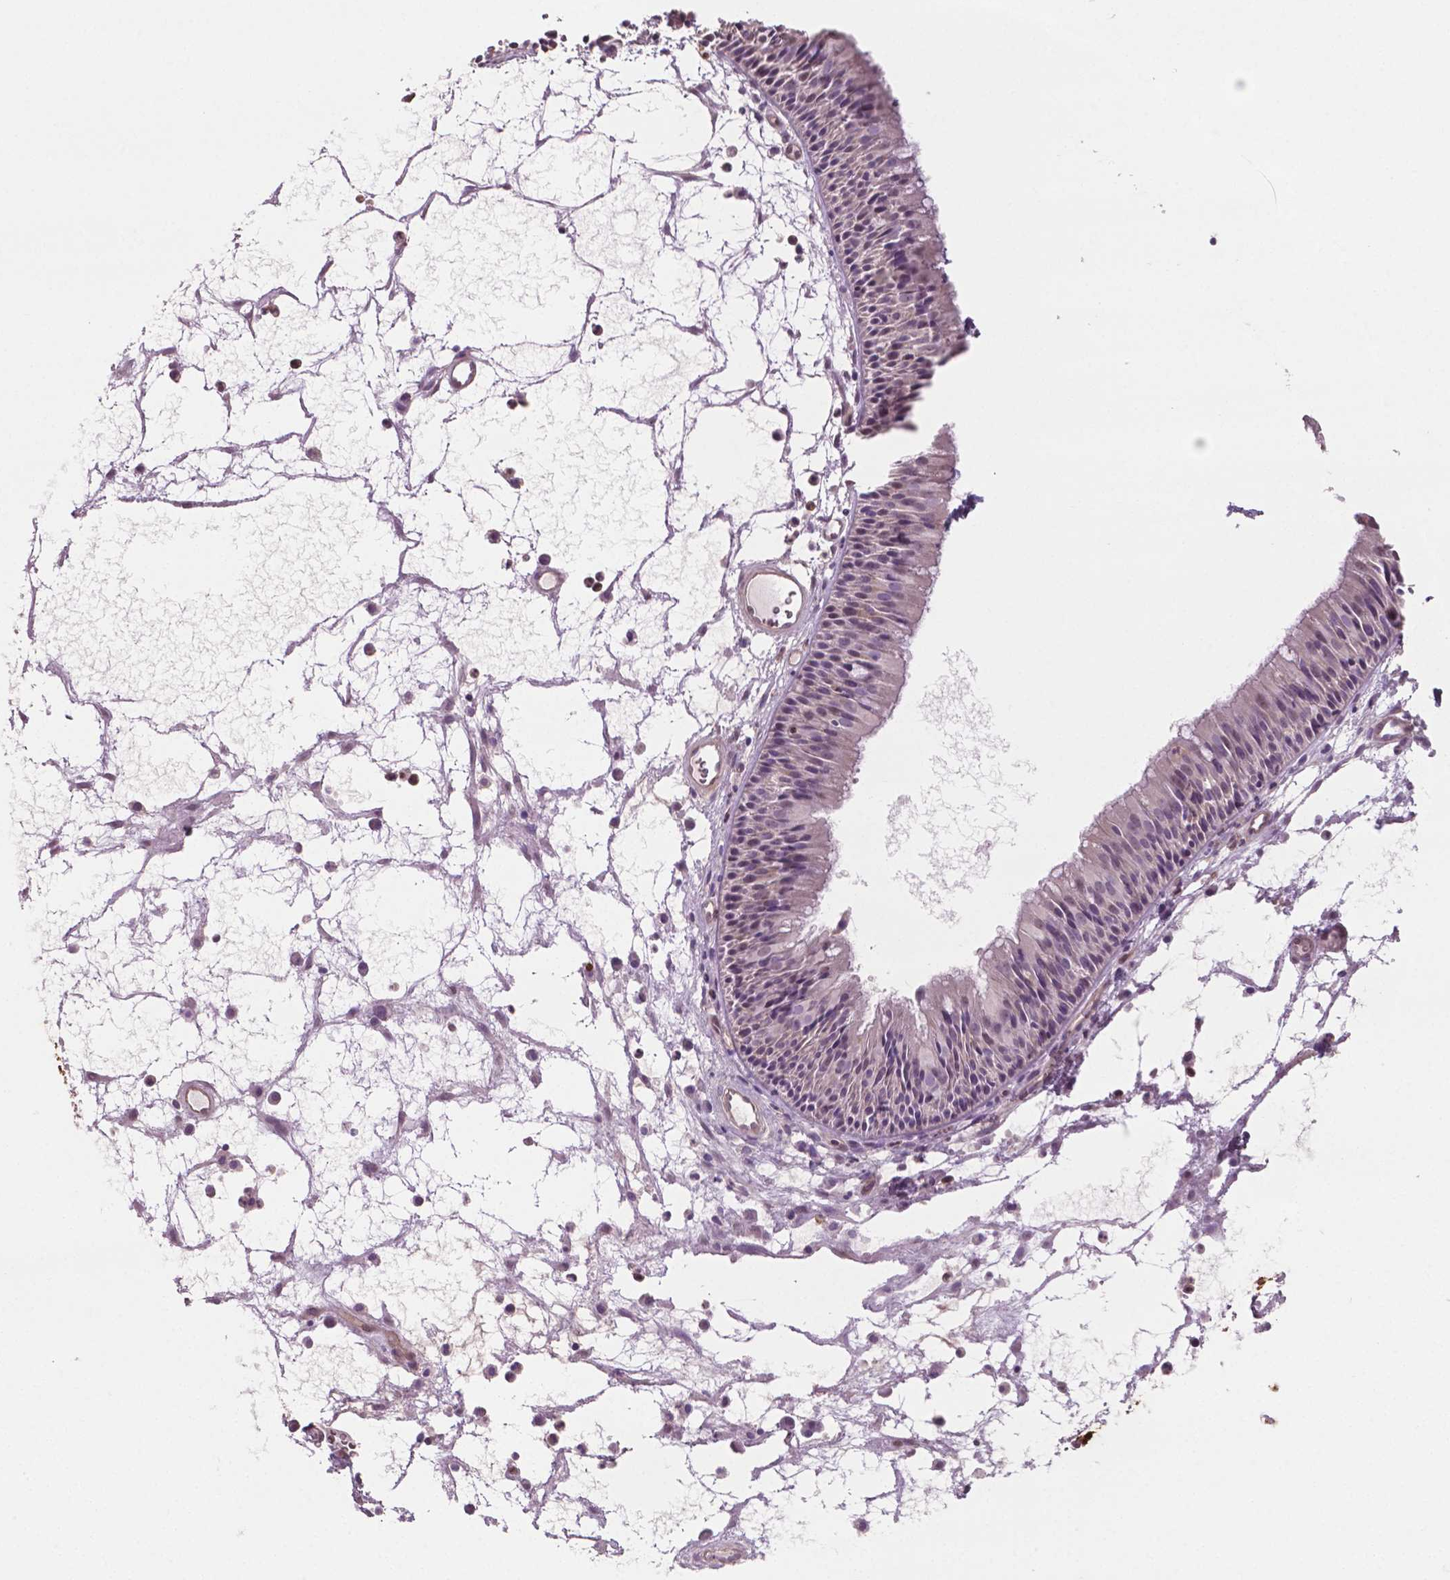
{"staining": {"intensity": "negative", "quantity": "none", "location": "none"}, "tissue": "nasopharynx", "cell_type": "Respiratory epithelial cells", "image_type": "normal", "snomed": [{"axis": "morphology", "description": "Normal tissue, NOS"}, {"axis": "topography", "description": "Nasopharynx"}], "caption": "This is a photomicrograph of IHC staining of benign nasopharynx, which shows no positivity in respiratory epithelial cells.", "gene": "PTX3", "patient": {"sex": "male", "age": 31}}